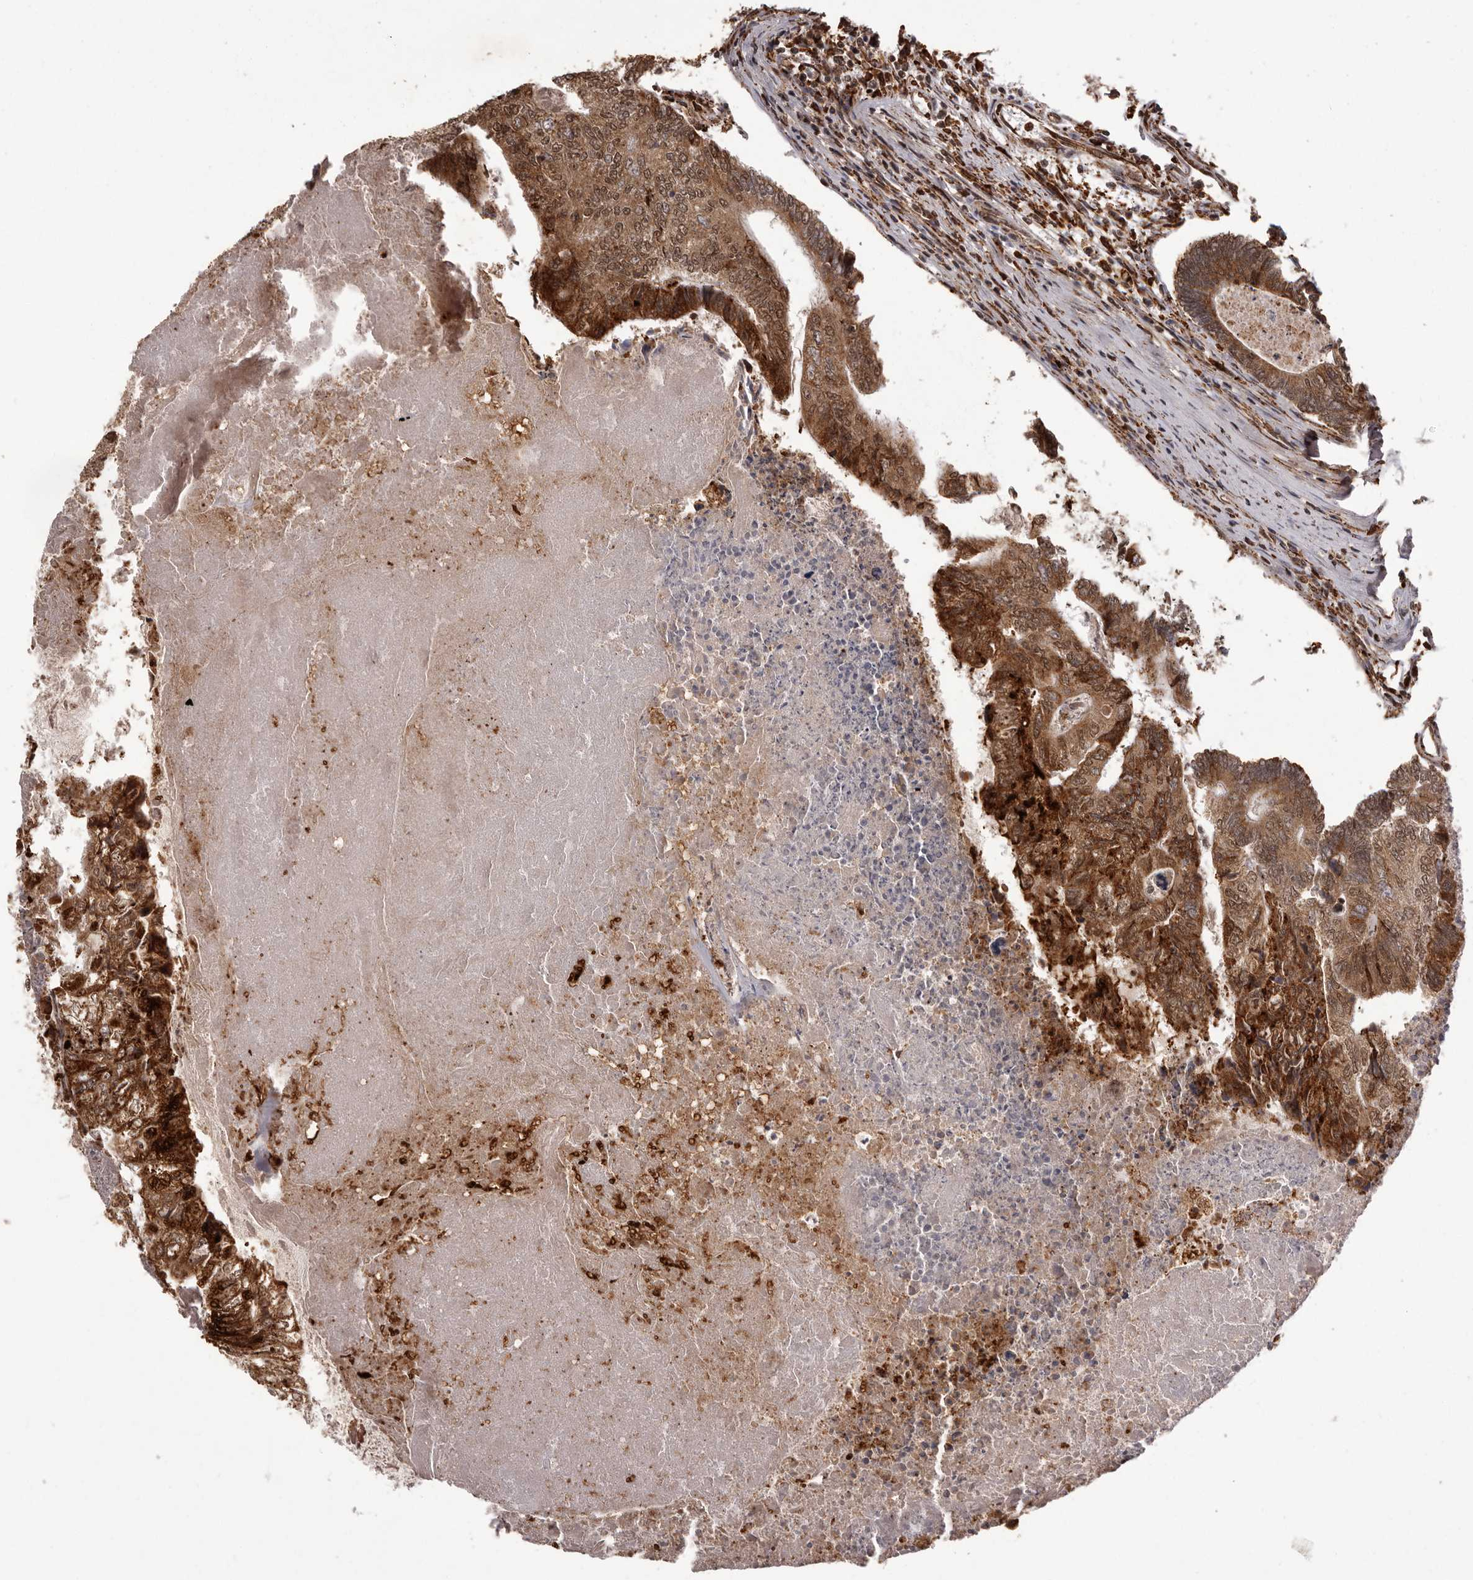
{"staining": {"intensity": "moderate", "quantity": ">75%", "location": "cytoplasmic/membranous,nuclear"}, "tissue": "colorectal cancer", "cell_type": "Tumor cells", "image_type": "cancer", "snomed": [{"axis": "morphology", "description": "Adenocarcinoma, NOS"}, {"axis": "topography", "description": "Colon"}], "caption": "About >75% of tumor cells in colorectal adenocarcinoma exhibit moderate cytoplasmic/membranous and nuclear protein expression as visualized by brown immunohistochemical staining.", "gene": "IL32", "patient": {"sex": "female", "age": 67}}